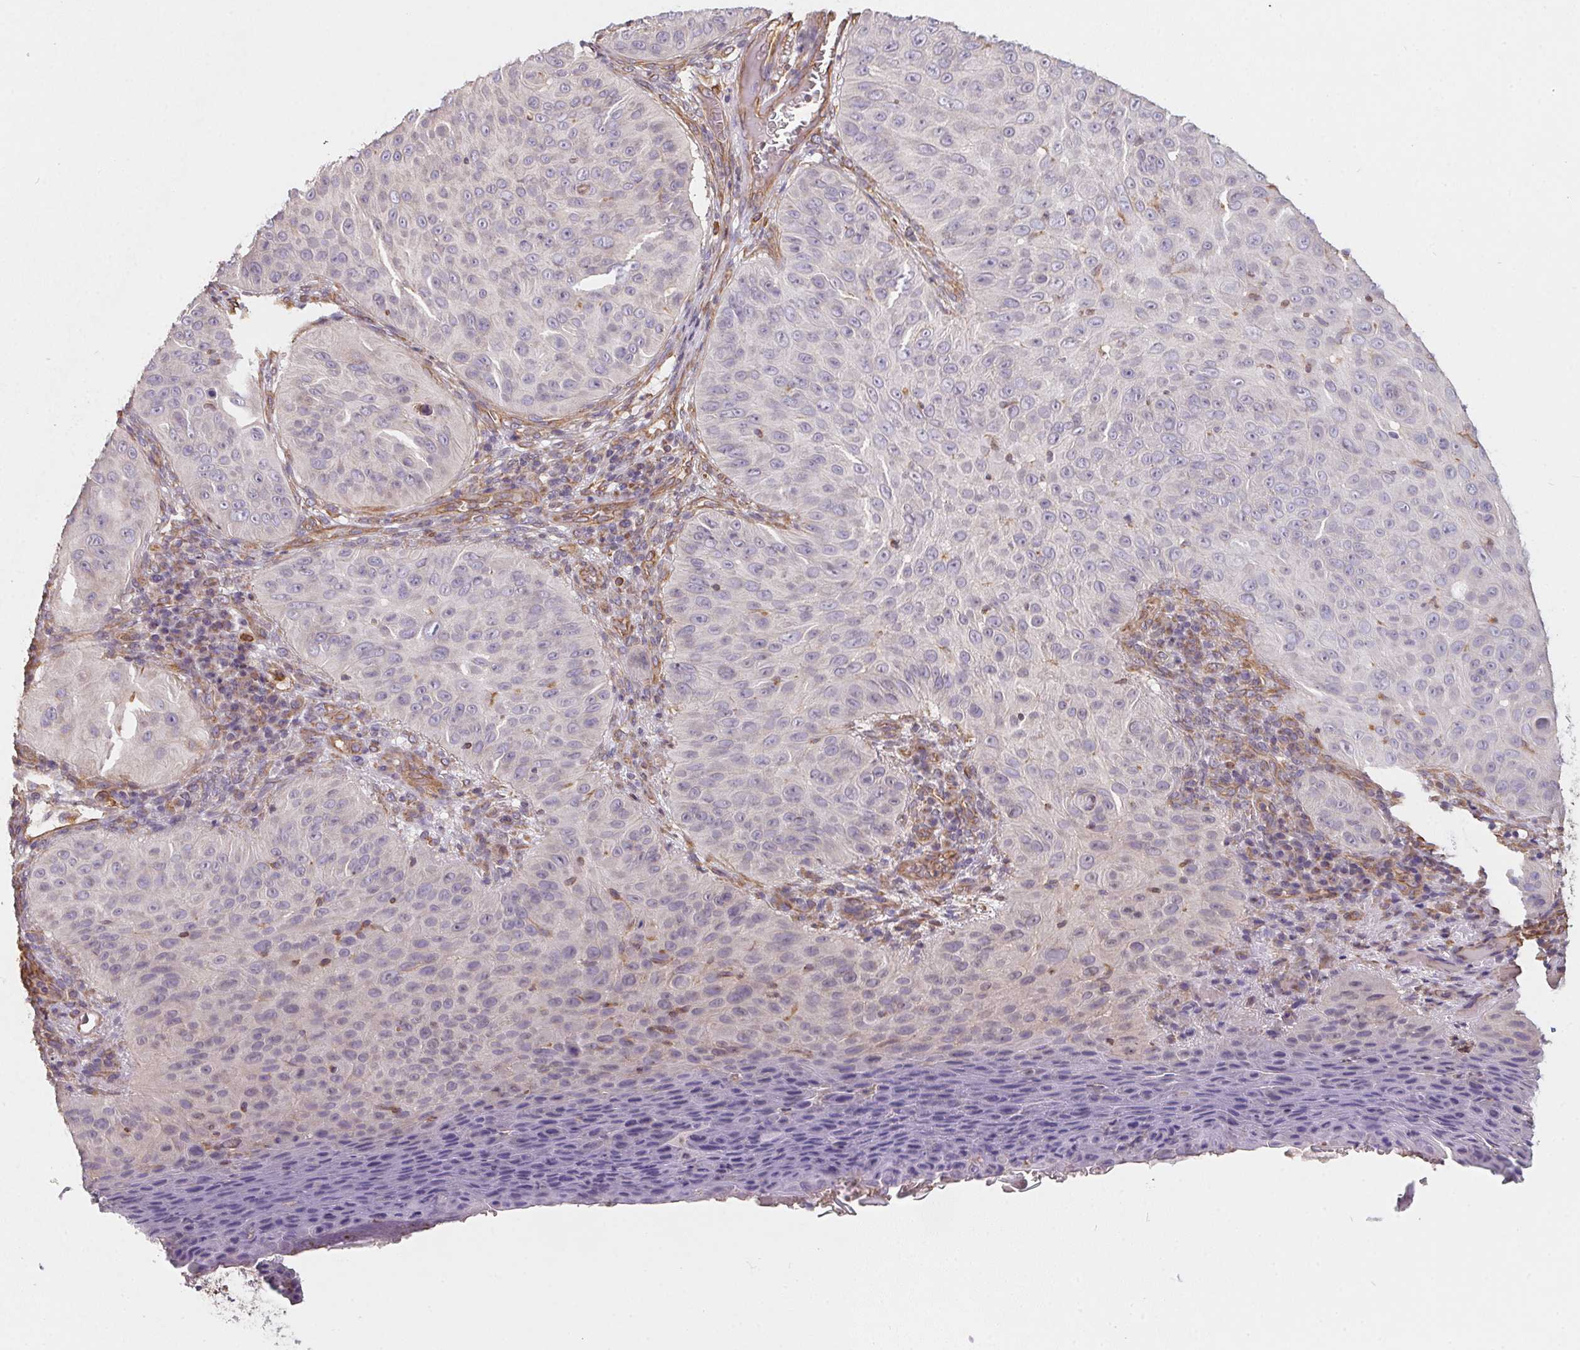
{"staining": {"intensity": "negative", "quantity": "none", "location": "none"}, "tissue": "skin cancer", "cell_type": "Tumor cells", "image_type": "cancer", "snomed": [{"axis": "morphology", "description": "Squamous cell carcinoma, NOS"}, {"axis": "topography", "description": "Skin"}], "caption": "Tumor cells show no significant protein expression in skin squamous cell carcinoma.", "gene": "TBKBP1", "patient": {"sex": "male", "age": 82}}